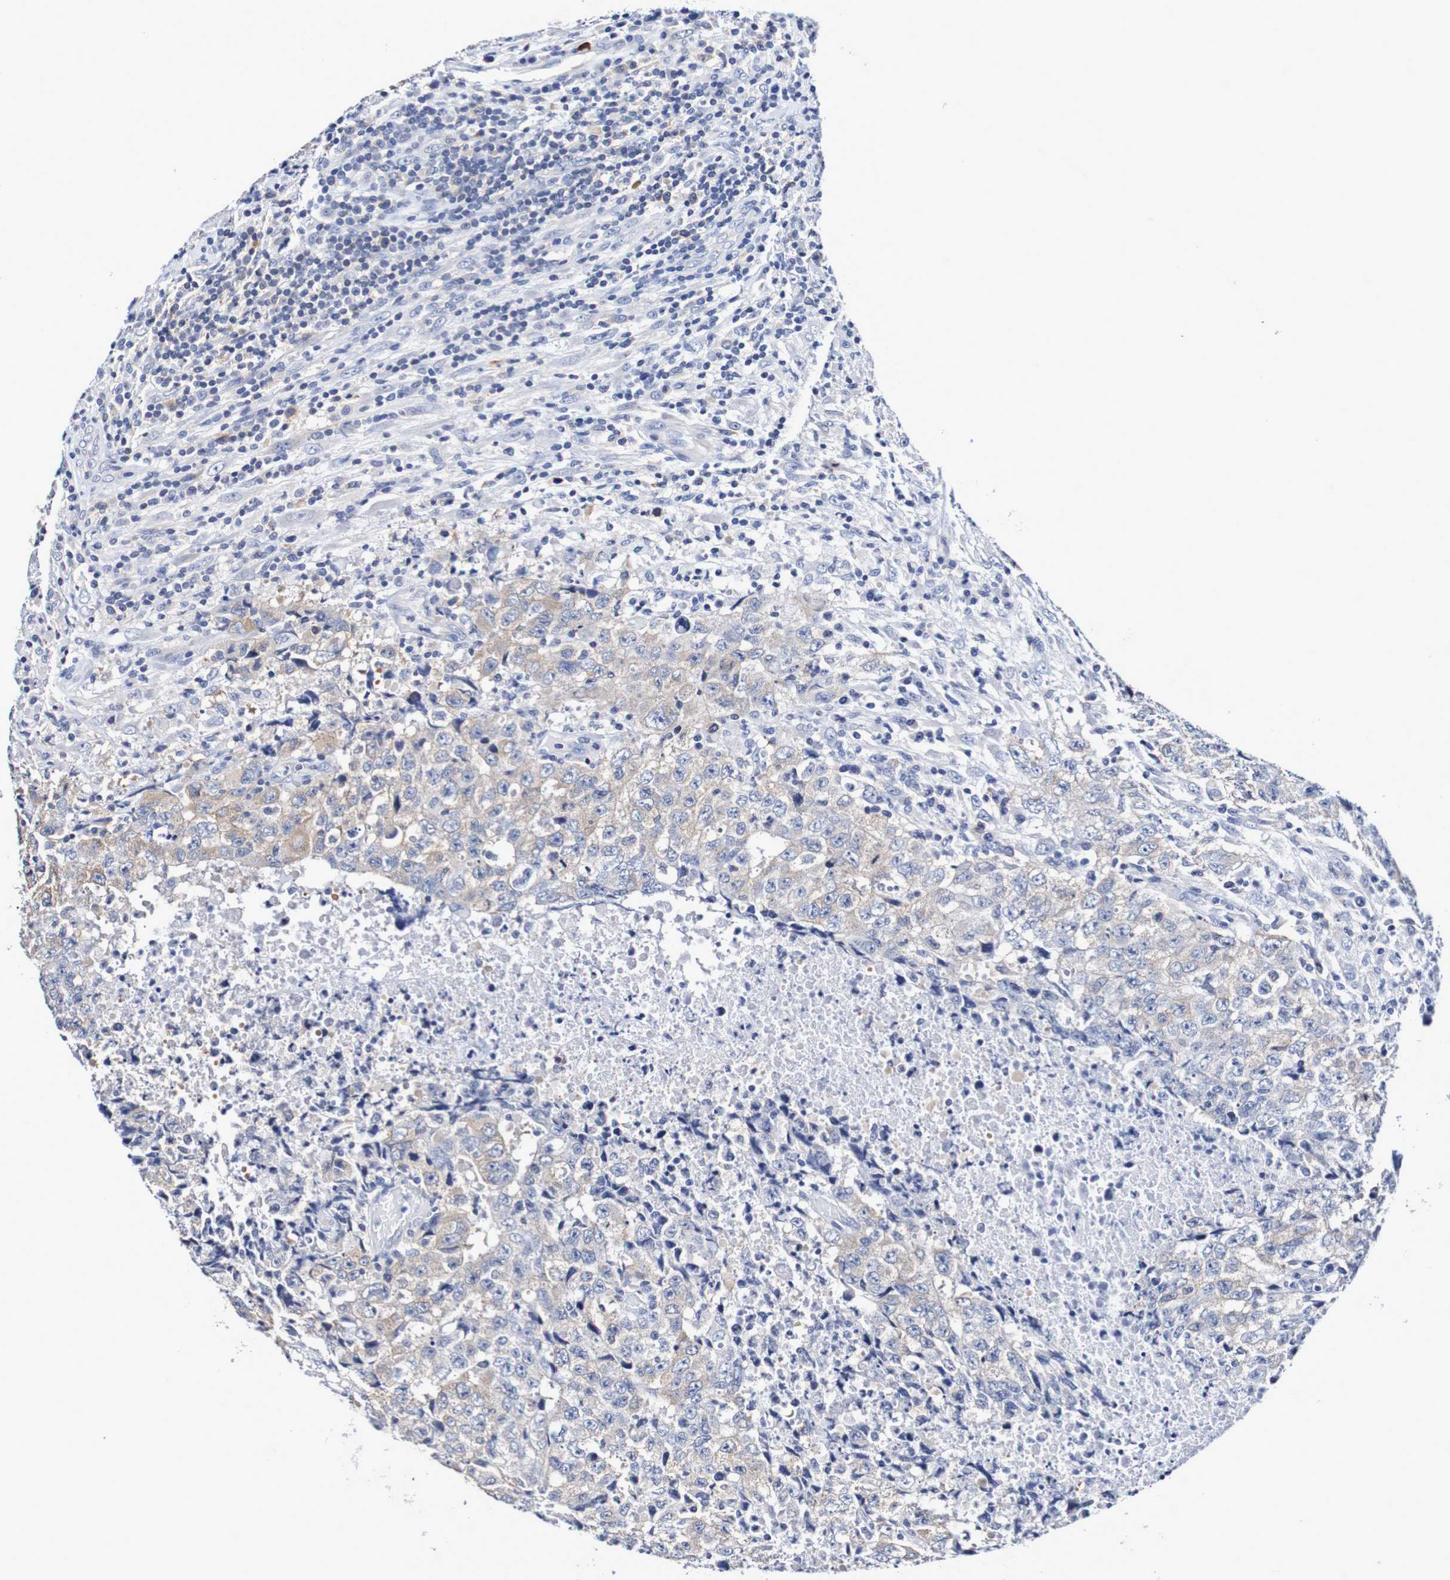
{"staining": {"intensity": "weak", "quantity": "<25%", "location": "cytoplasmic/membranous"}, "tissue": "testis cancer", "cell_type": "Tumor cells", "image_type": "cancer", "snomed": [{"axis": "morphology", "description": "Necrosis, NOS"}, {"axis": "morphology", "description": "Carcinoma, Embryonal, NOS"}, {"axis": "topography", "description": "Testis"}], "caption": "This micrograph is of testis cancer stained with immunohistochemistry (IHC) to label a protein in brown with the nuclei are counter-stained blue. There is no staining in tumor cells.", "gene": "ACVR1C", "patient": {"sex": "male", "age": 19}}